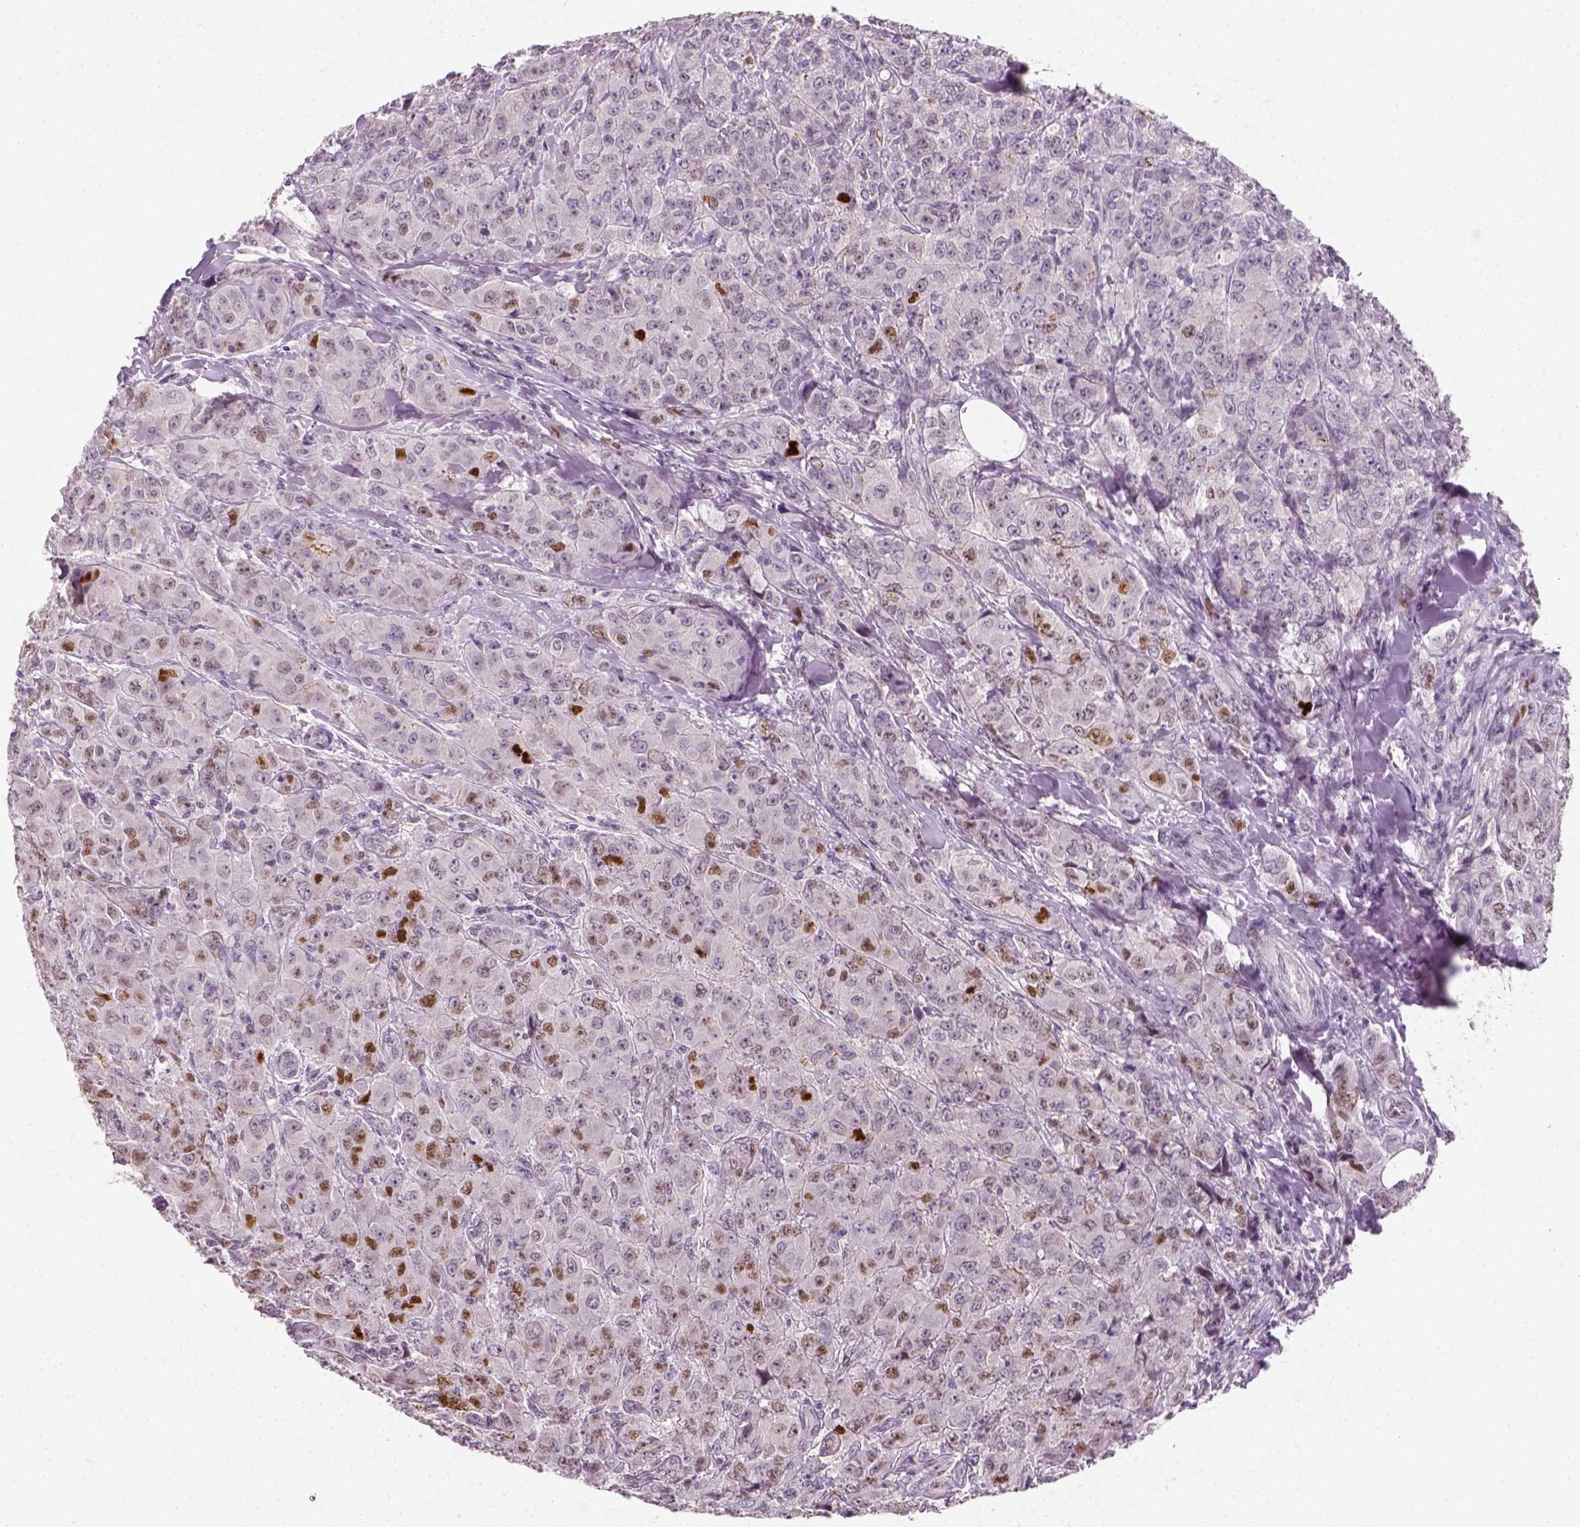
{"staining": {"intensity": "weak", "quantity": "<25%", "location": "nuclear"}, "tissue": "breast cancer", "cell_type": "Tumor cells", "image_type": "cancer", "snomed": [{"axis": "morphology", "description": "Duct carcinoma"}, {"axis": "topography", "description": "Breast"}], "caption": "A micrograph of human breast cancer is negative for staining in tumor cells.", "gene": "TP53", "patient": {"sex": "female", "age": 43}}